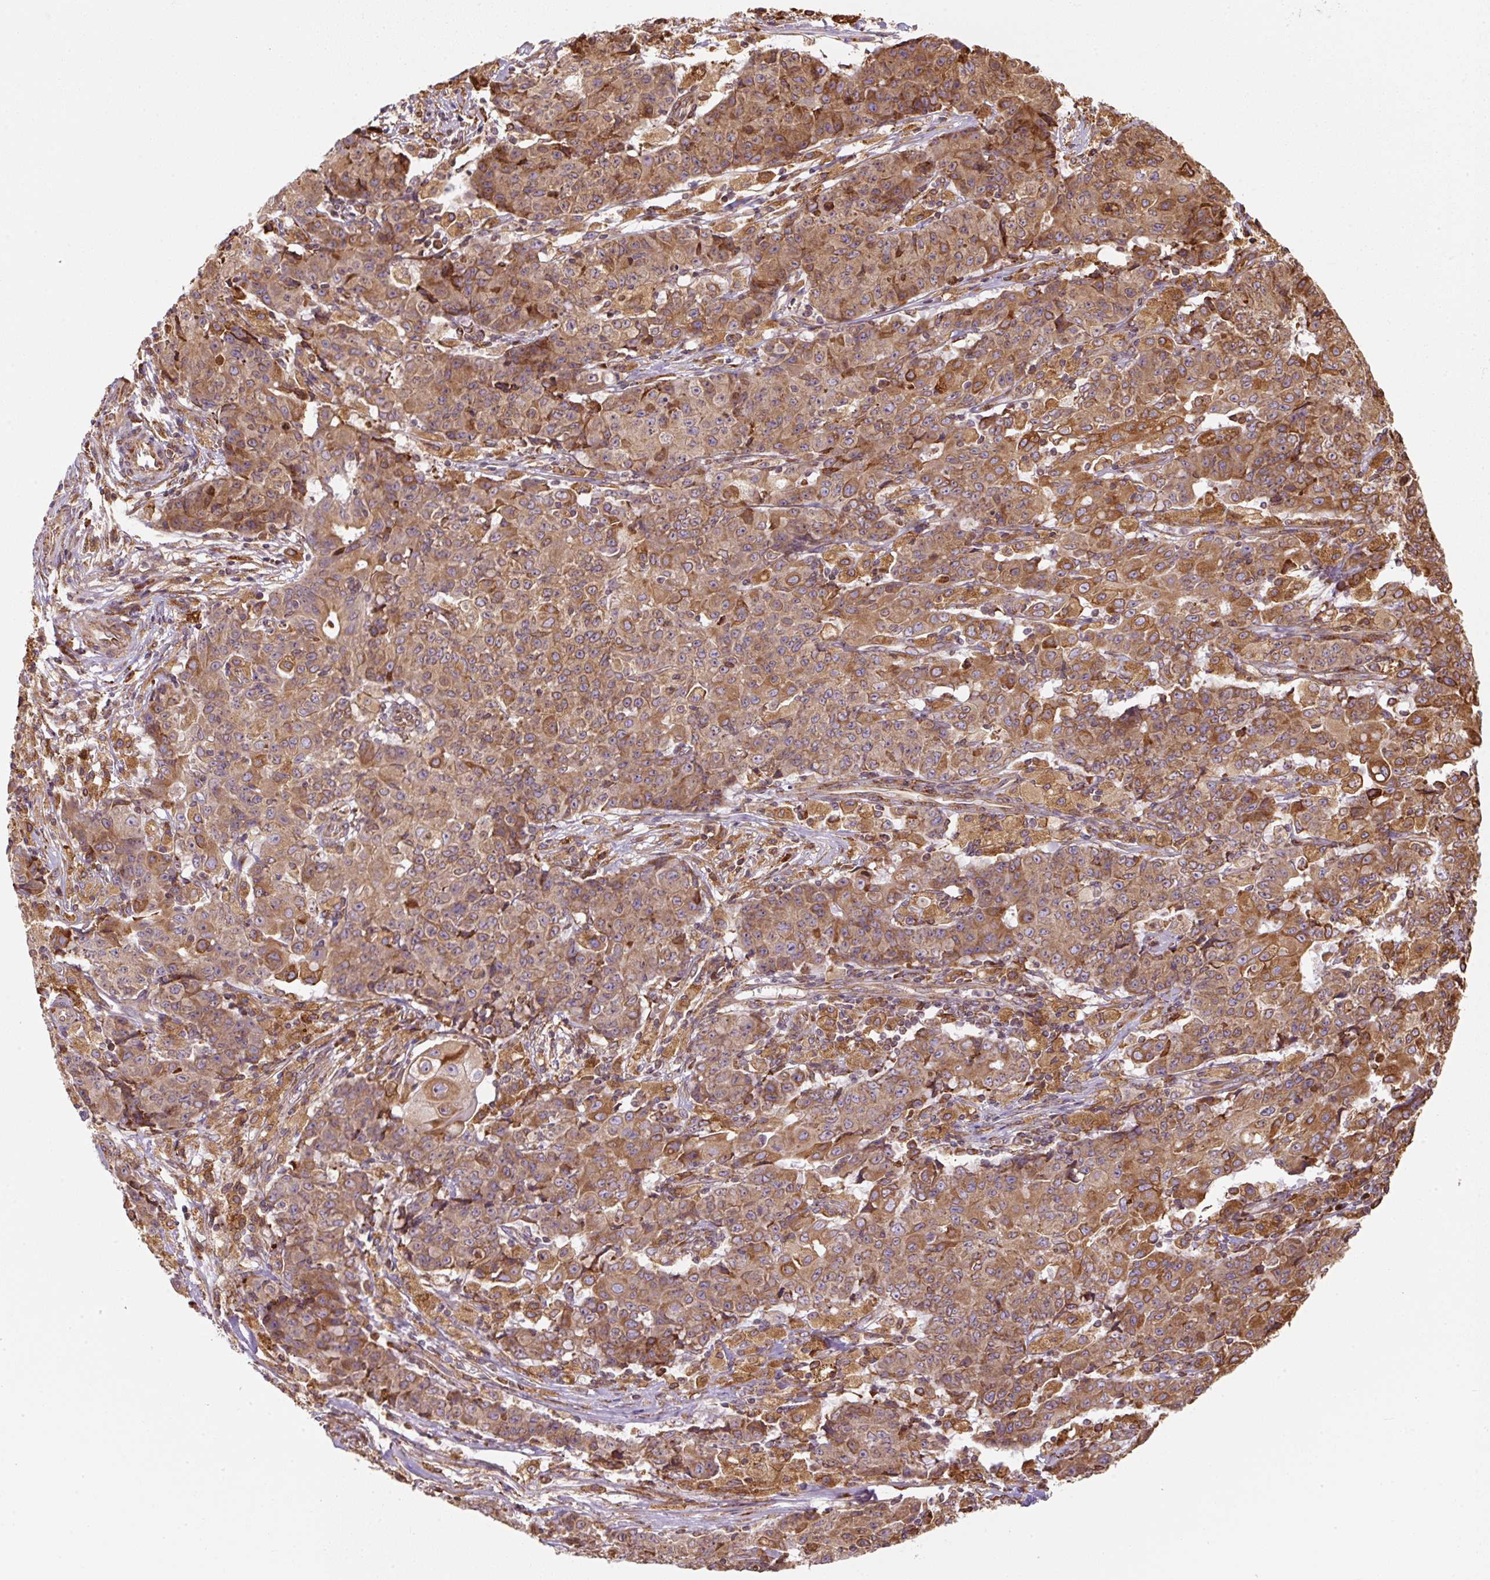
{"staining": {"intensity": "moderate", "quantity": ">75%", "location": "cytoplasmic/membranous"}, "tissue": "ovarian cancer", "cell_type": "Tumor cells", "image_type": "cancer", "snomed": [{"axis": "morphology", "description": "Carcinoma, endometroid"}, {"axis": "topography", "description": "Ovary"}], "caption": "DAB (3,3'-diaminobenzidine) immunohistochemical staining of ovarian endometroid carcinoma demonstrates moderate cytoplasmic/membranous protein staining in about >75% of tumor cells.", "gene": "PRKCSH", "patient": {"sex": "female", "age": 42}}